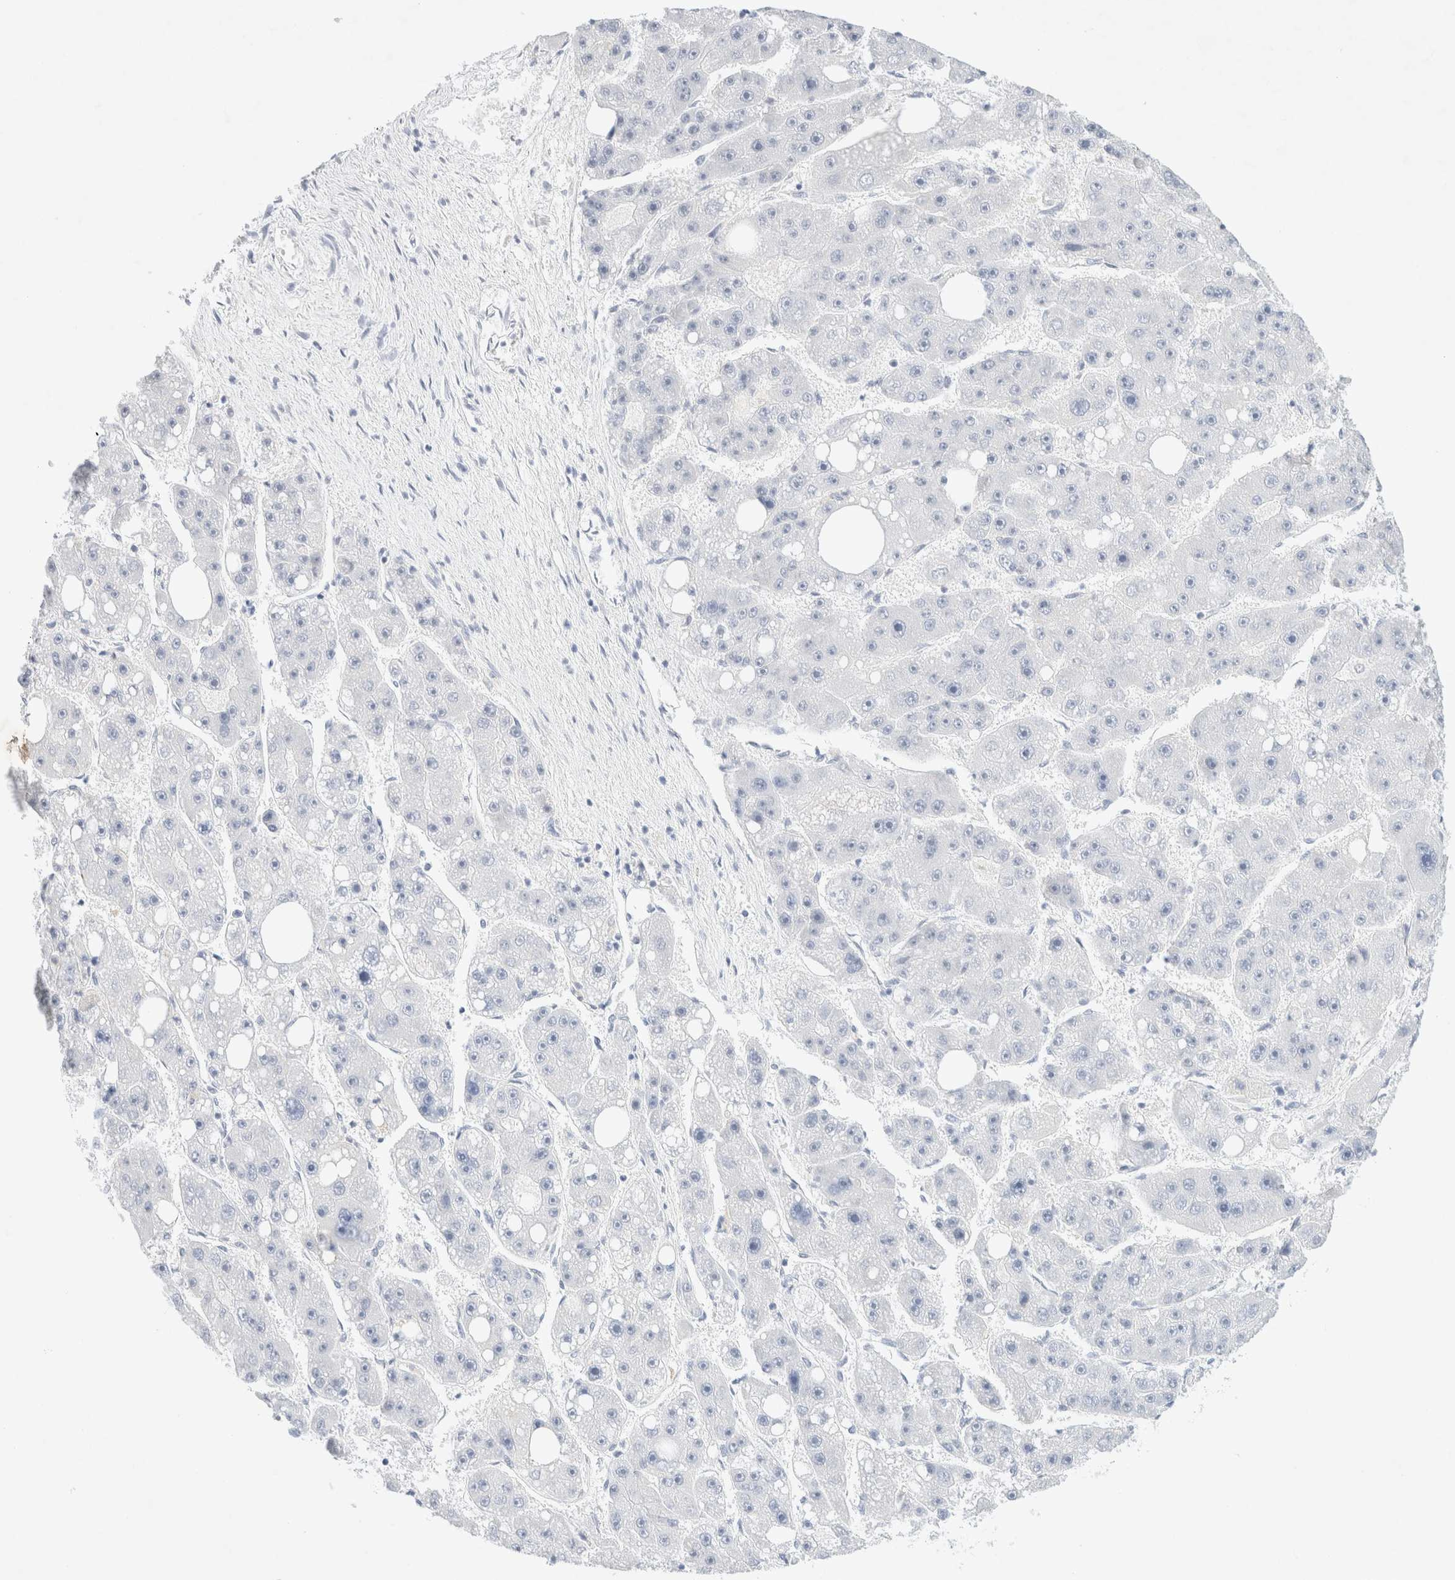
{"staining": {"intensity": "negative", "quantity": "none", "location": "none"}, "tissue": "liver cancer", "cell_type": "Tumor cells", "image_type": "cancer", "snomed": [{"axis": "morphology", "description": "Carcinoma, Hepatocellular, NOS"}, {"axis": "topography", "description": "Liver"}], "caption": "The micrograph exhibits no staining of tumor cells in liver hepatocellular carcinoma.", "gene": "SLC25A48", "patient": {"sex": "female", "age": 61}}